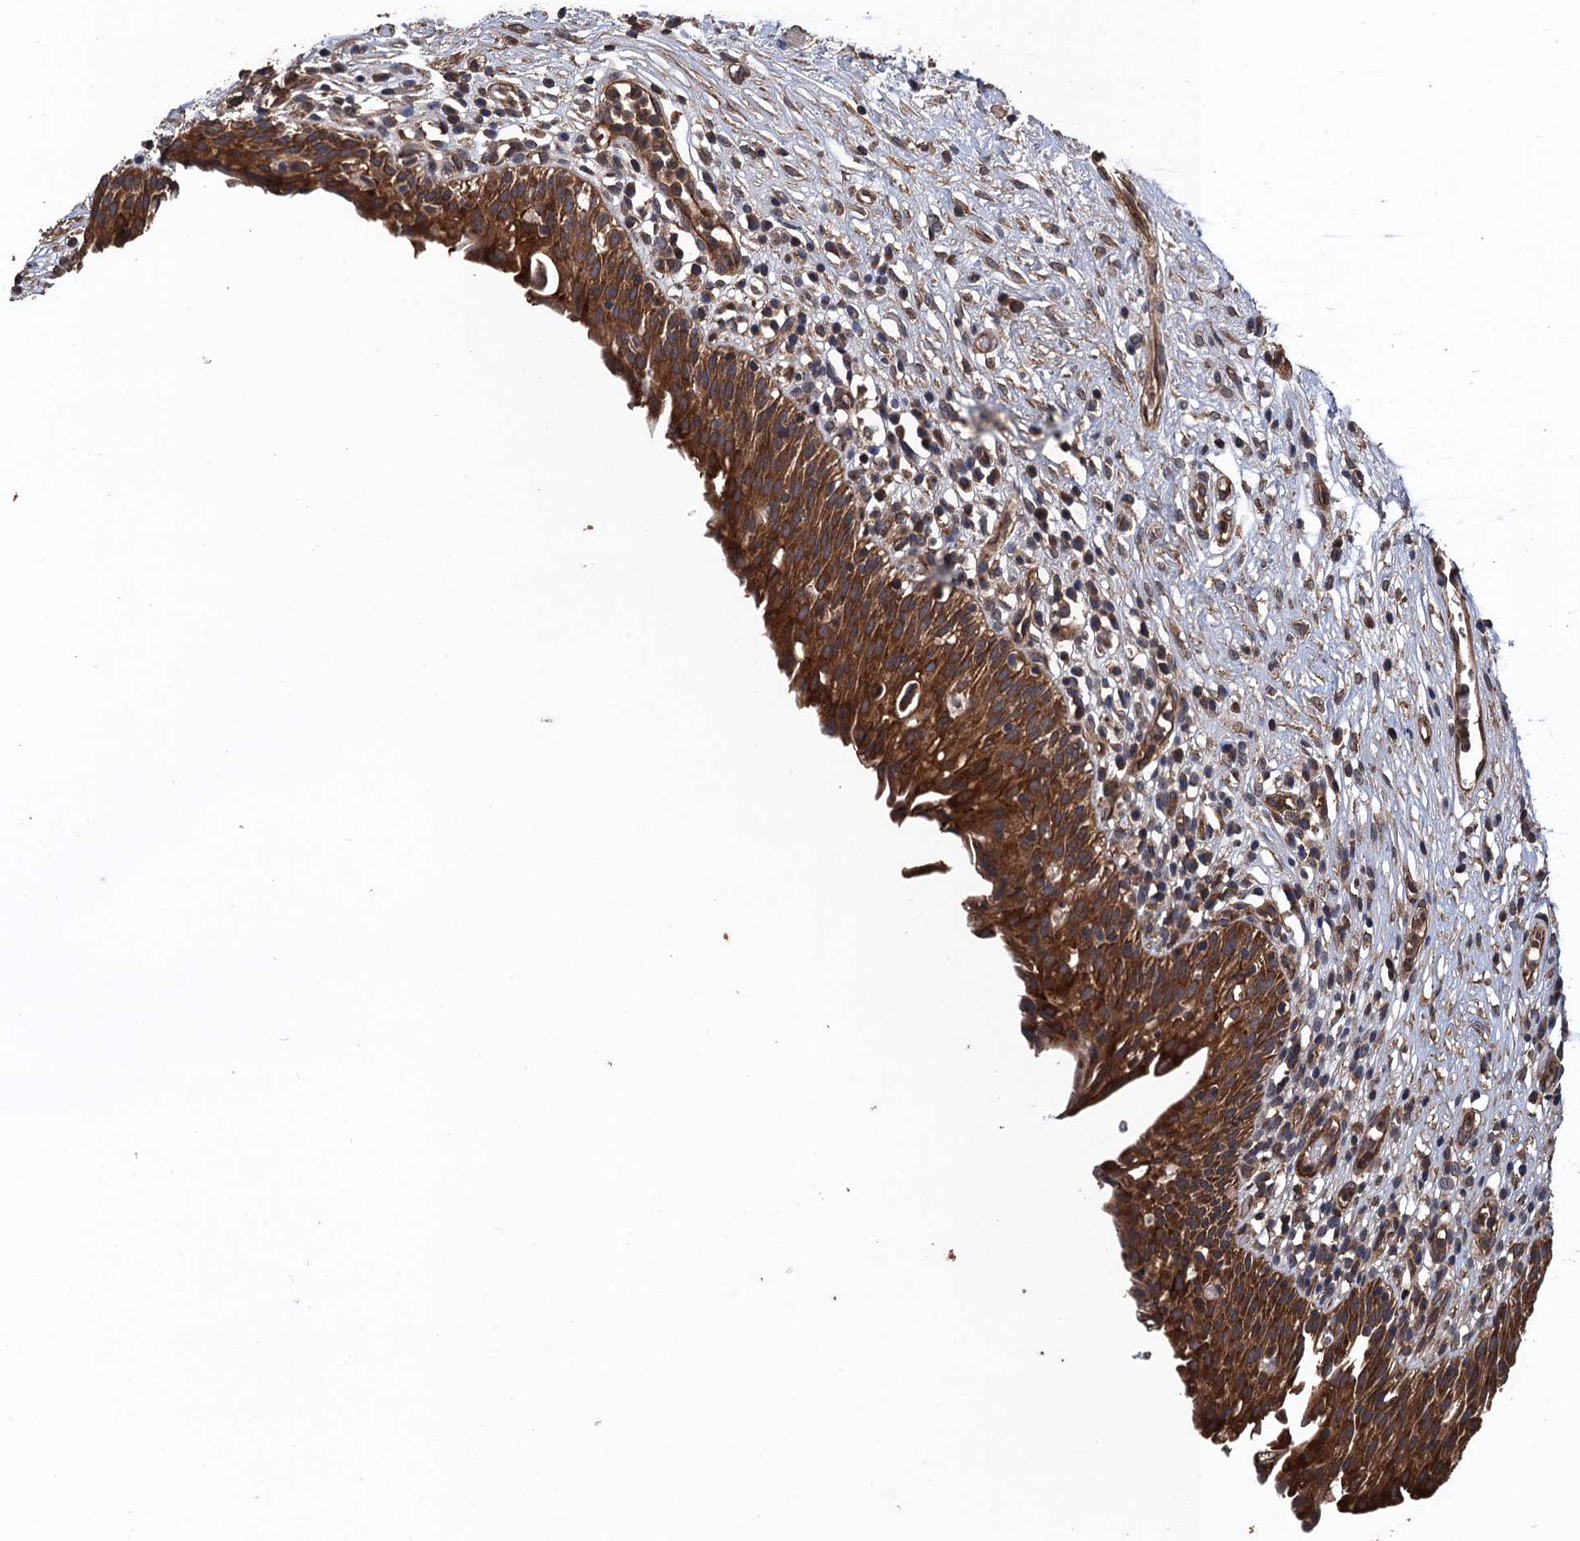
{"staining": {"intensity": "strong", "quantity": ">75%", "location": "cytoplasmic/membranous"}, "tissue": "urinary bladder", "cell_type": "Urothelial cells", "image_type": "normal", "snomed": [{"axis": "morphology", "description": "Normal tissue, NOS"}, {"axis": "morphology", "description": "Inflammation, NOS"}, {"axis": "topography", "description": "Urinary bladder"}], "caption": "A histopathology image of urinary bladder stained for a protein shows strong cytoplasmic/membranous brown staining in urothelial cells. Immunohistochemistry stains the protein in brown and the nuclei are stained blue.", "gene": "PPP4R1", "patient": {"sex": "male", "age": 63}}